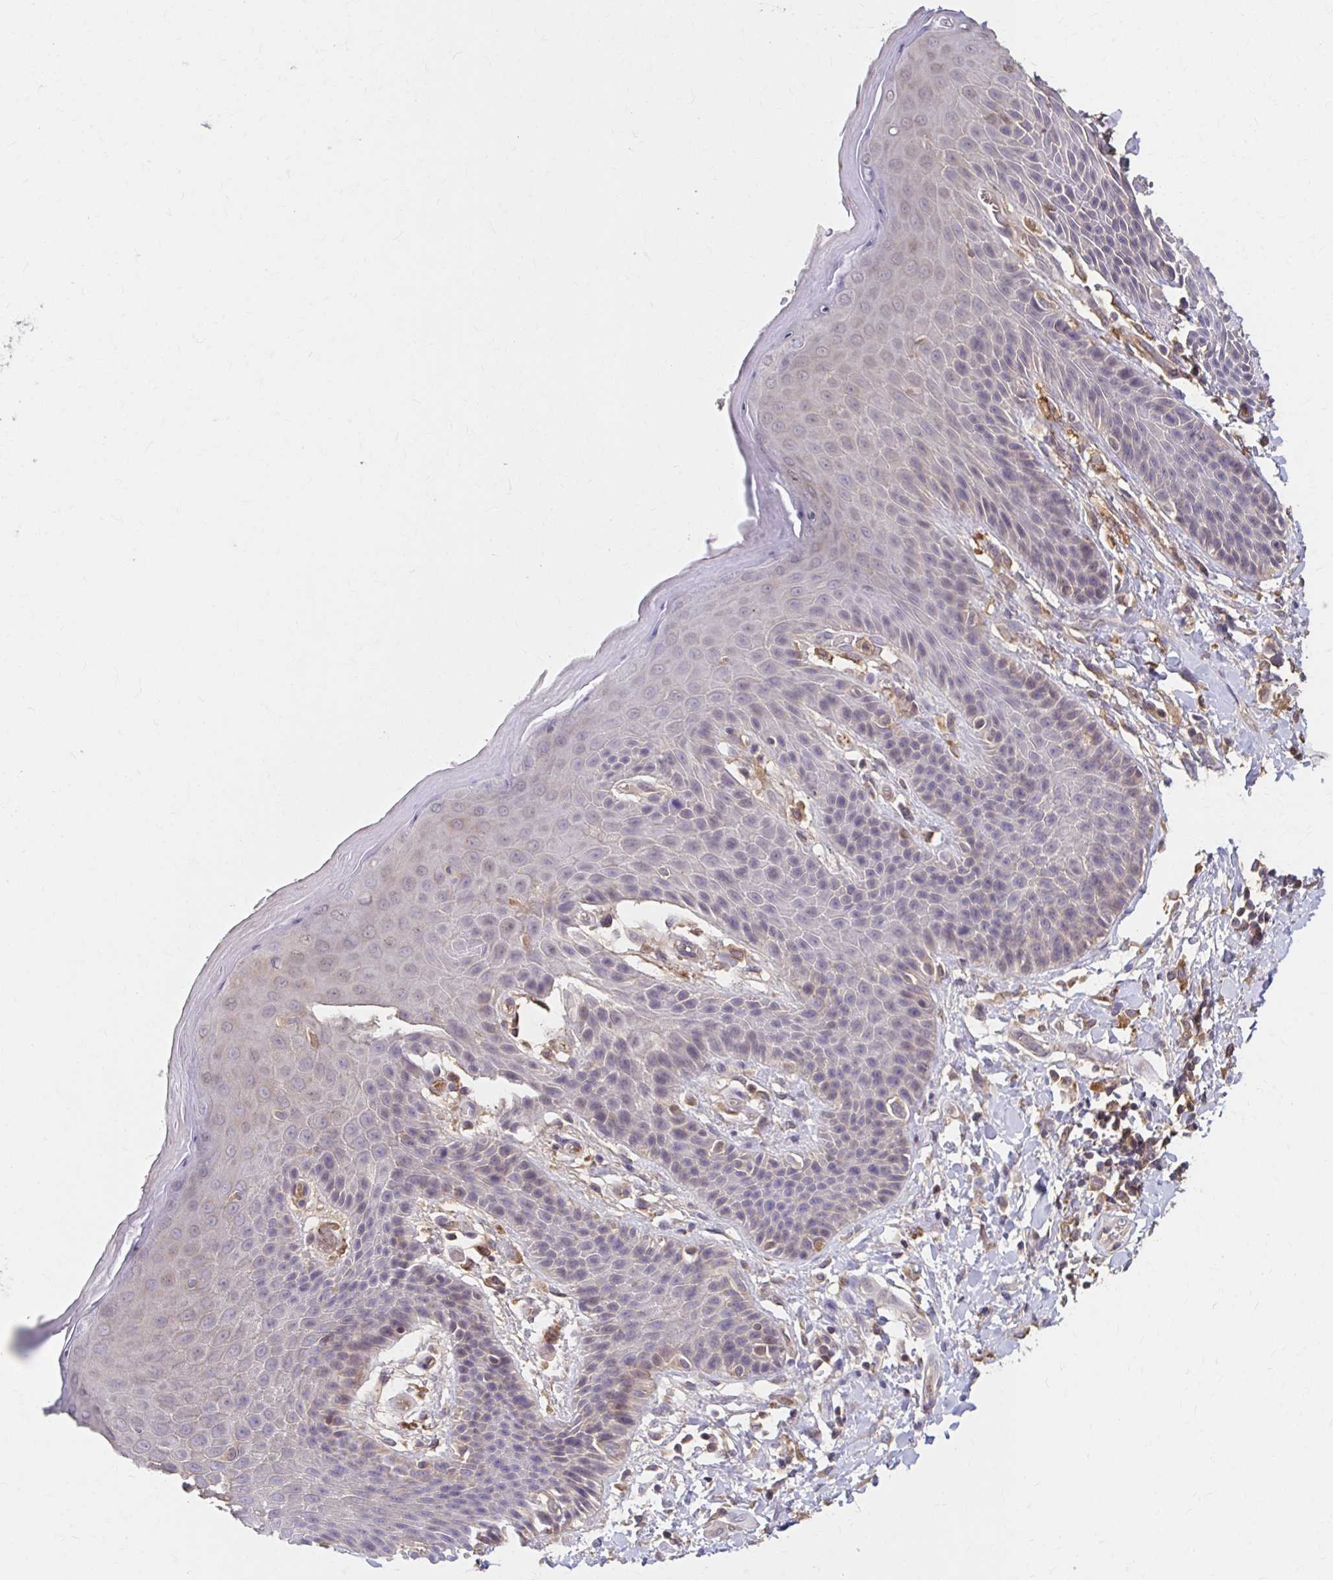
{"staining": {"intensity": "negative", "quantity": "none", "location": "none"}, "tissue": "skin", "cell_type": "Epidermal cells", "image_type": "normal", "snomed": [{"axis": "morphology", "description": "Normal tissue, NOS"}, {"axis": "topography", "description": "Anal"}, {"axis": "topography", "description": "Peripheral nerve tissue"}], "caption": "Immunohistochemistry photomicrograph of benign skin: skin stained with DAB (3,3'-diaminobenzidine) exhibits no significant protein positivity in epidermal cells.", "gene": "HMGCS2", "patient": {"sex": "male", "age": 51}}